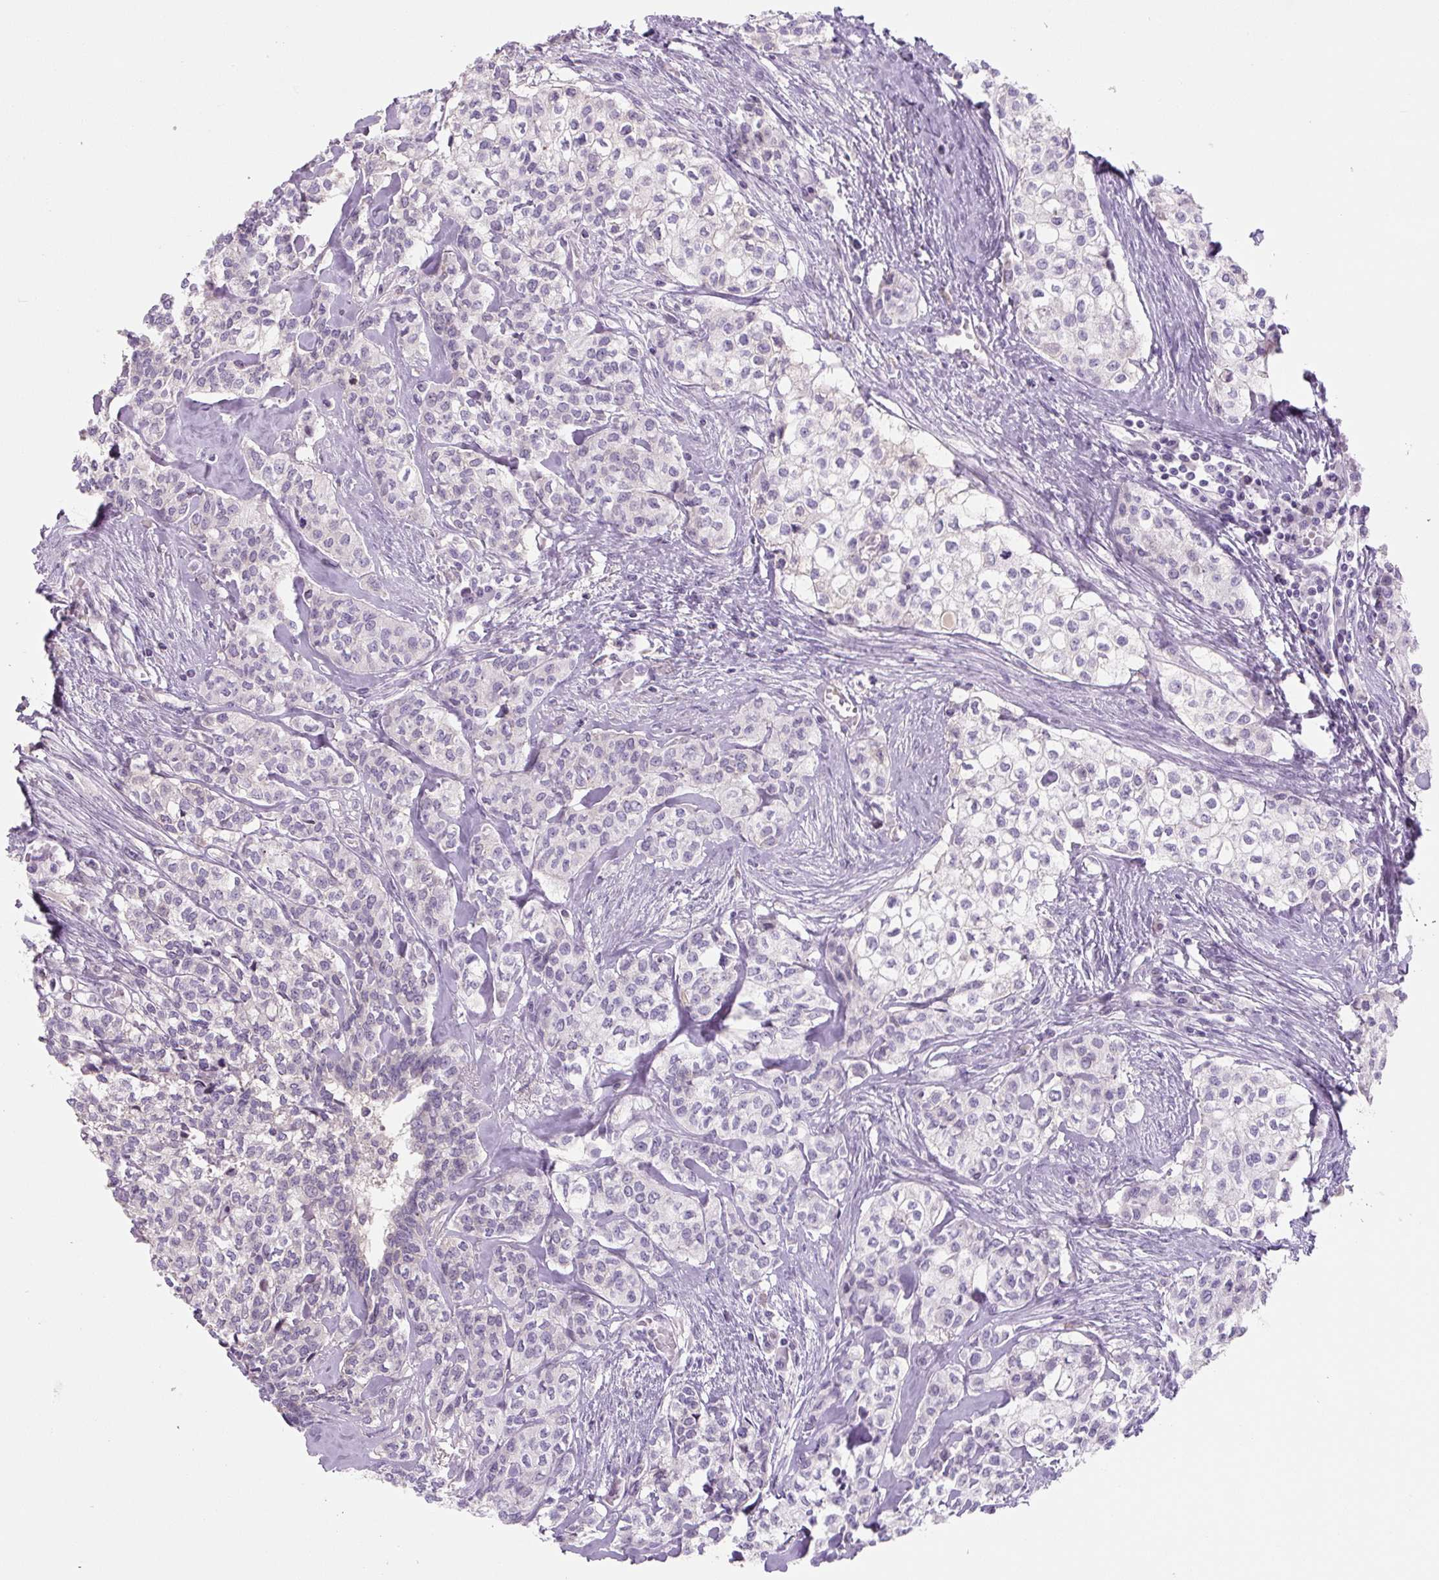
{"staining": {"intensity": "negative", "quantity": "none", "location": "none"}, "tissue": "head and neck cancer", "cell_type": "Tumor cells", "image_type": "cancer", "snomed": [{"axis": "morphology", "description": "Adenocarcinoma, NOS"}, {"axis": "topography", "description": "Head-Neck"}], "caption": "Human head and neck adenocarcinoma stained for a protein using IHC displays no positivity in tumor cells.", "gene": "PRM1", "patient": {"sex": "male", "age": 81}}